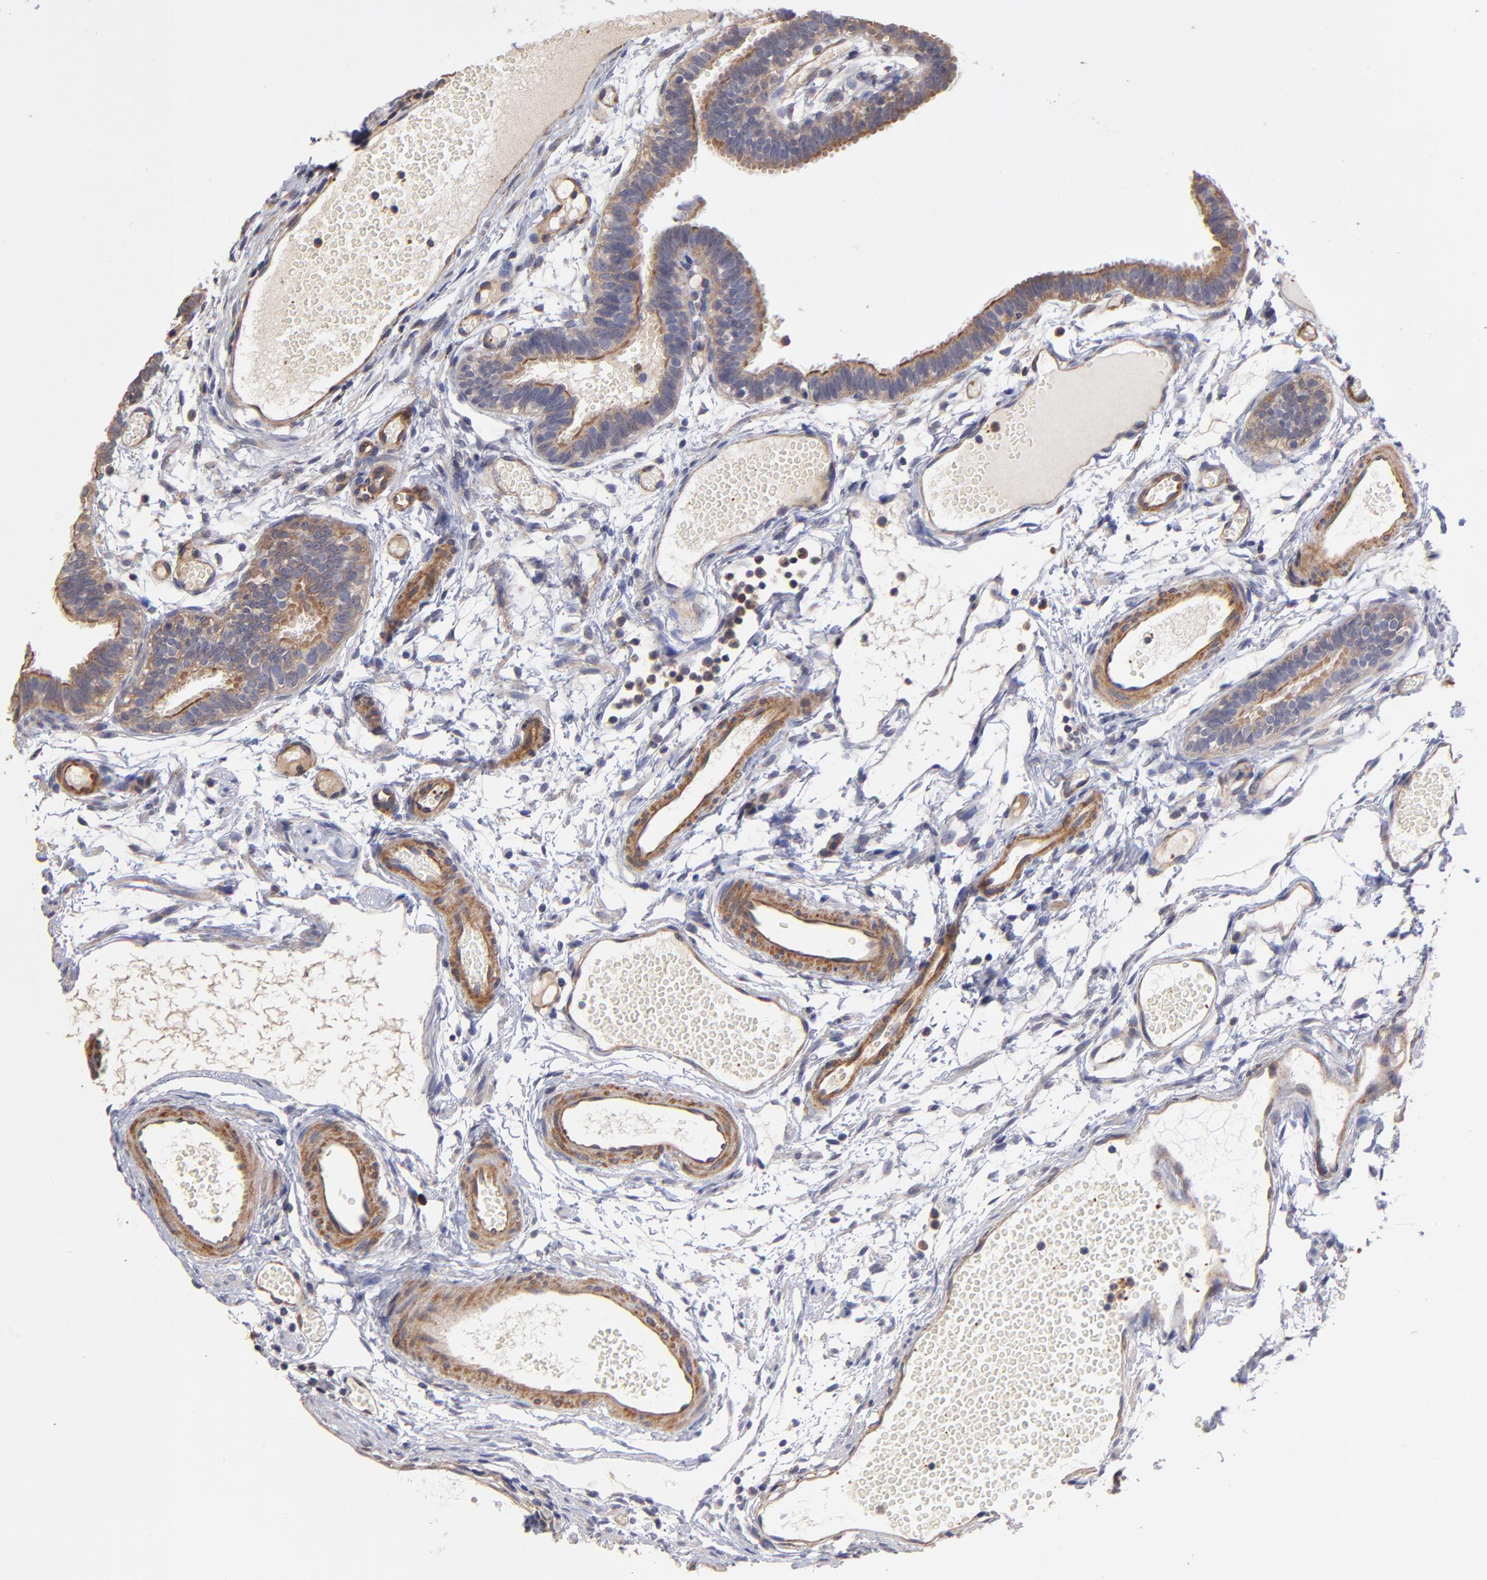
{"staining": {"intensity": "moderate", "quantity": ">75%", "location": "cytoplasmic/membranous"}, "tissue": "fallopian tube", "cell_type": "Glandular cells", "image_type": "normal", "snomed": [{"axis": "morphology", "description": "Normal tissue, NOS"}, {"axis": "topography", "description": "Fallopian tube"}], "caption": "Protein staining of normal fallopian tube exhibits moderate cytoplasmic/membranous staining in about >75% of glandular cells.", "gene": "ASB7", "patient": {"sex": "female", "age": 29}}